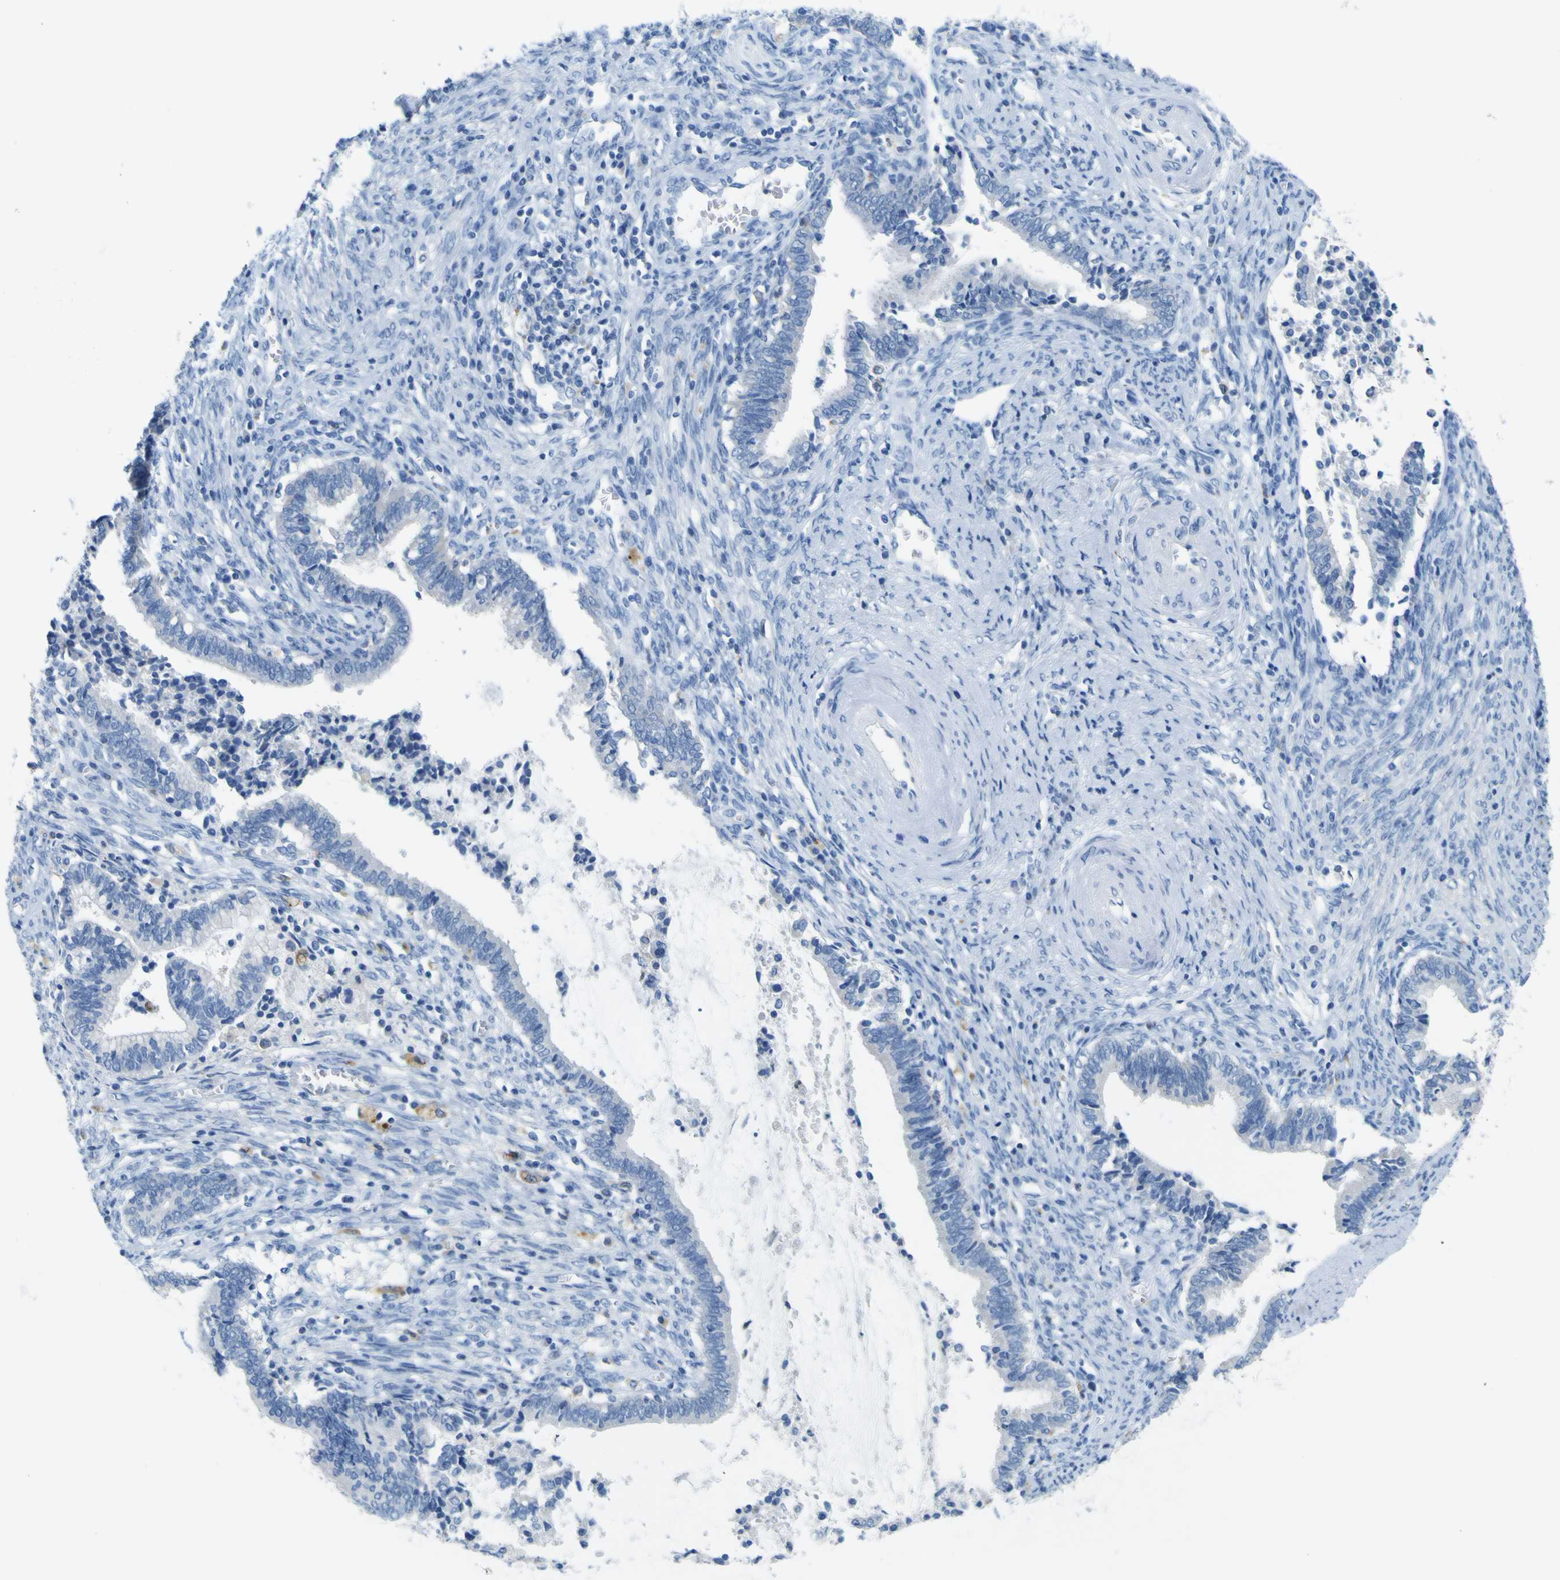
{"staining": {"intensity": "negative", "quantity": "none", "location": "none"}, "tissue": "cervical cancer", "cell_type": "Tumor cells", "image_type": "cancer", "snomed": [{"axis": "morphology", "description": "Adenocarcinoma, NOS"}, {"axis": "topography", "description": "Cervix"}], "caption": "IHC micrograph of cervical cancer (adenocarcinoma) stained for a protein (brown), which demonstrates no expression in tumor cells.", "gene": "ACSL1", "patient": {"sex": "female", "age": 44}}